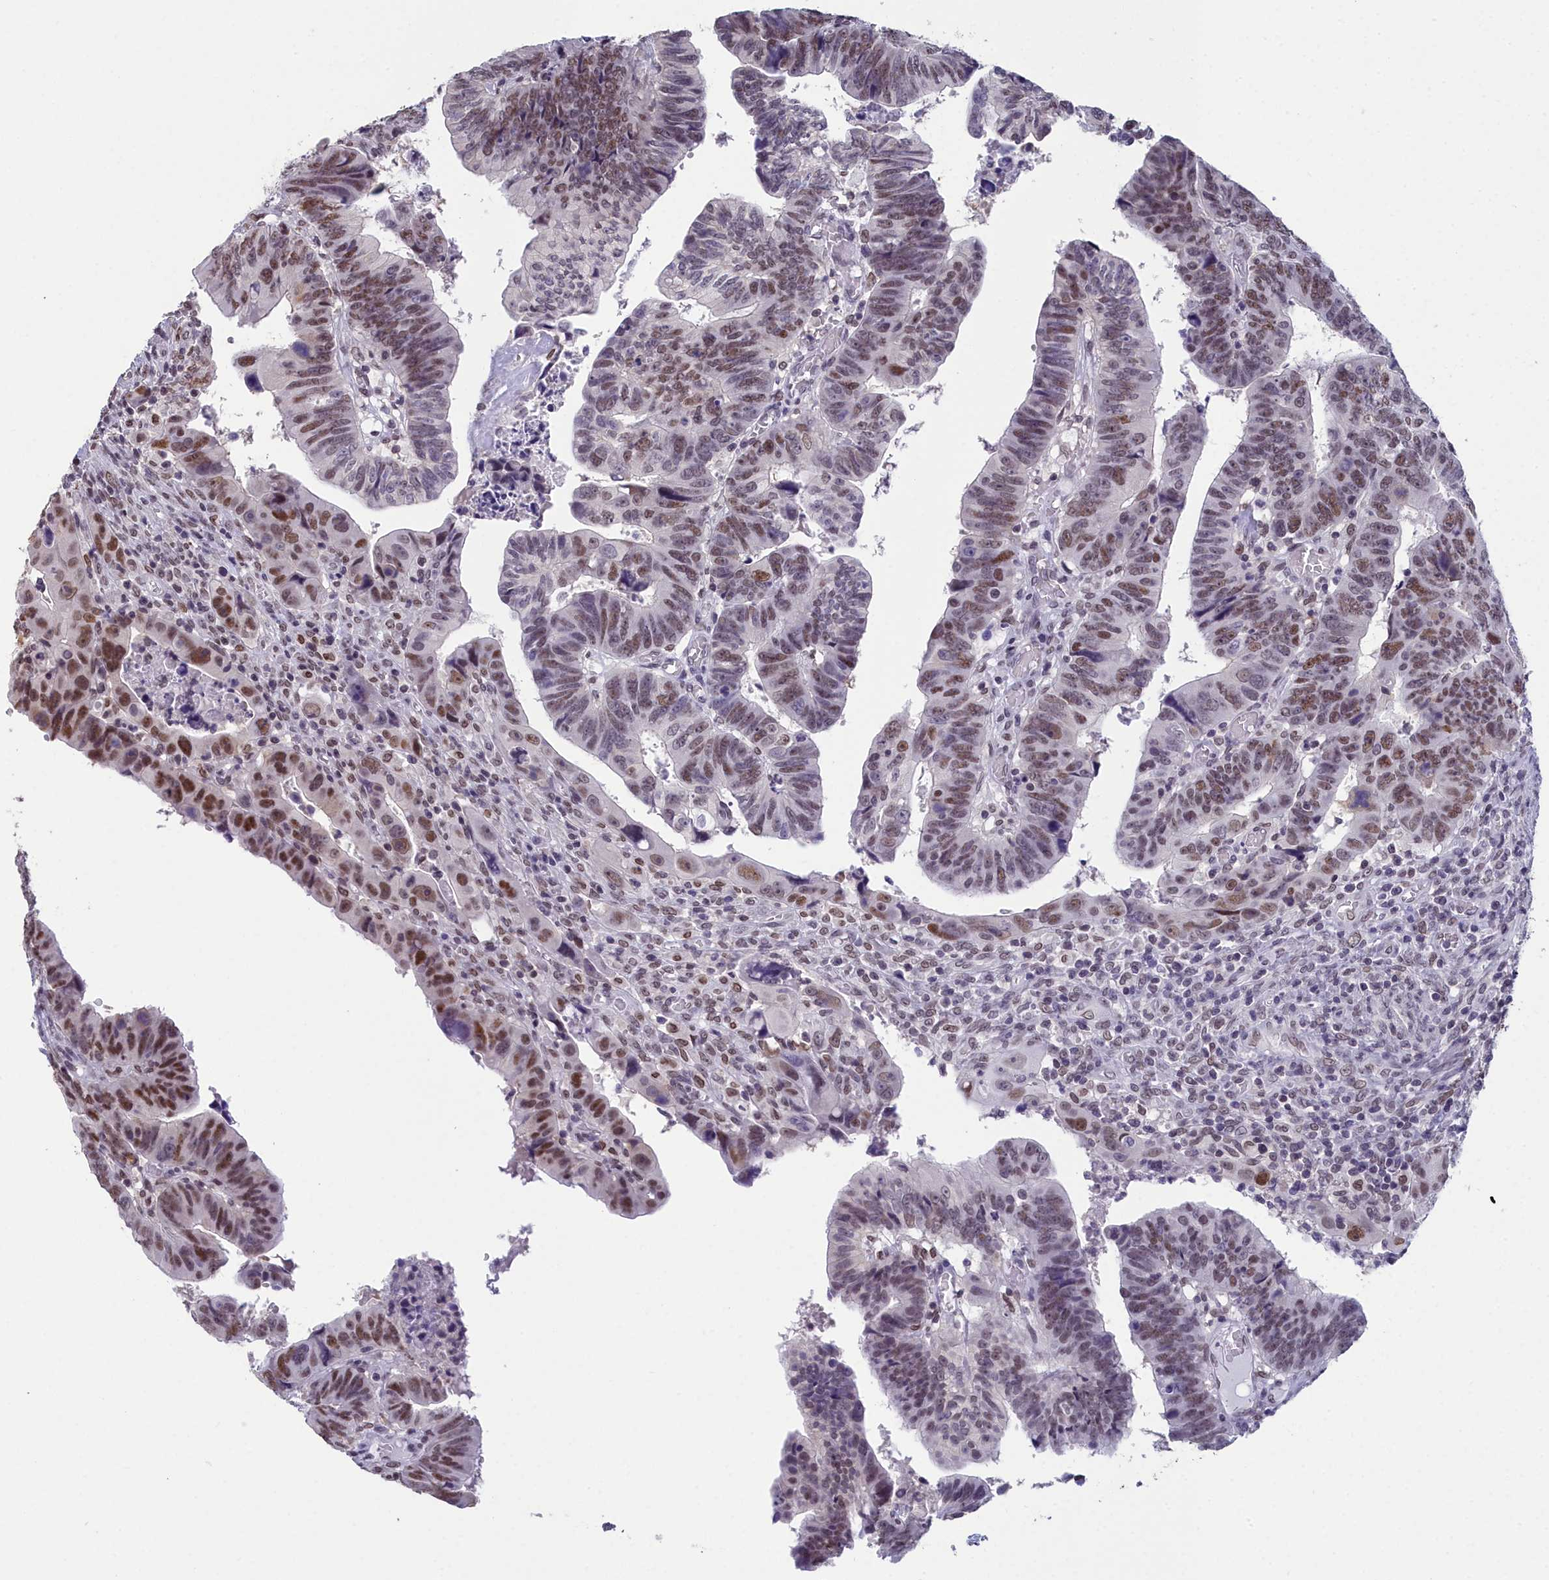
{"staining": {"intensity": "moderate", "quantity": "25%-75%", "location": "nuclear"}, "tissue": "colorectal cancer", "cell_type": "Tumor cells", "image_type": "cancer", "snomed": [{"axis": "morphology", "description": "Normal tissue, NOS"}, {"axis": "morphology", "description": "Adenocarcinoma, NOS"}, {"axis": "topography", "description": "Rectum"}], "caption": "Approximately 25%-75% of tumor cells in human colorectal cancer (adenocarcinoma) exhibit moderate nuclear protein staining as visualized by brown immunohistochemical staining.", "gene": "CCDC97", "patient": {"sex": "female", "age": 65}}